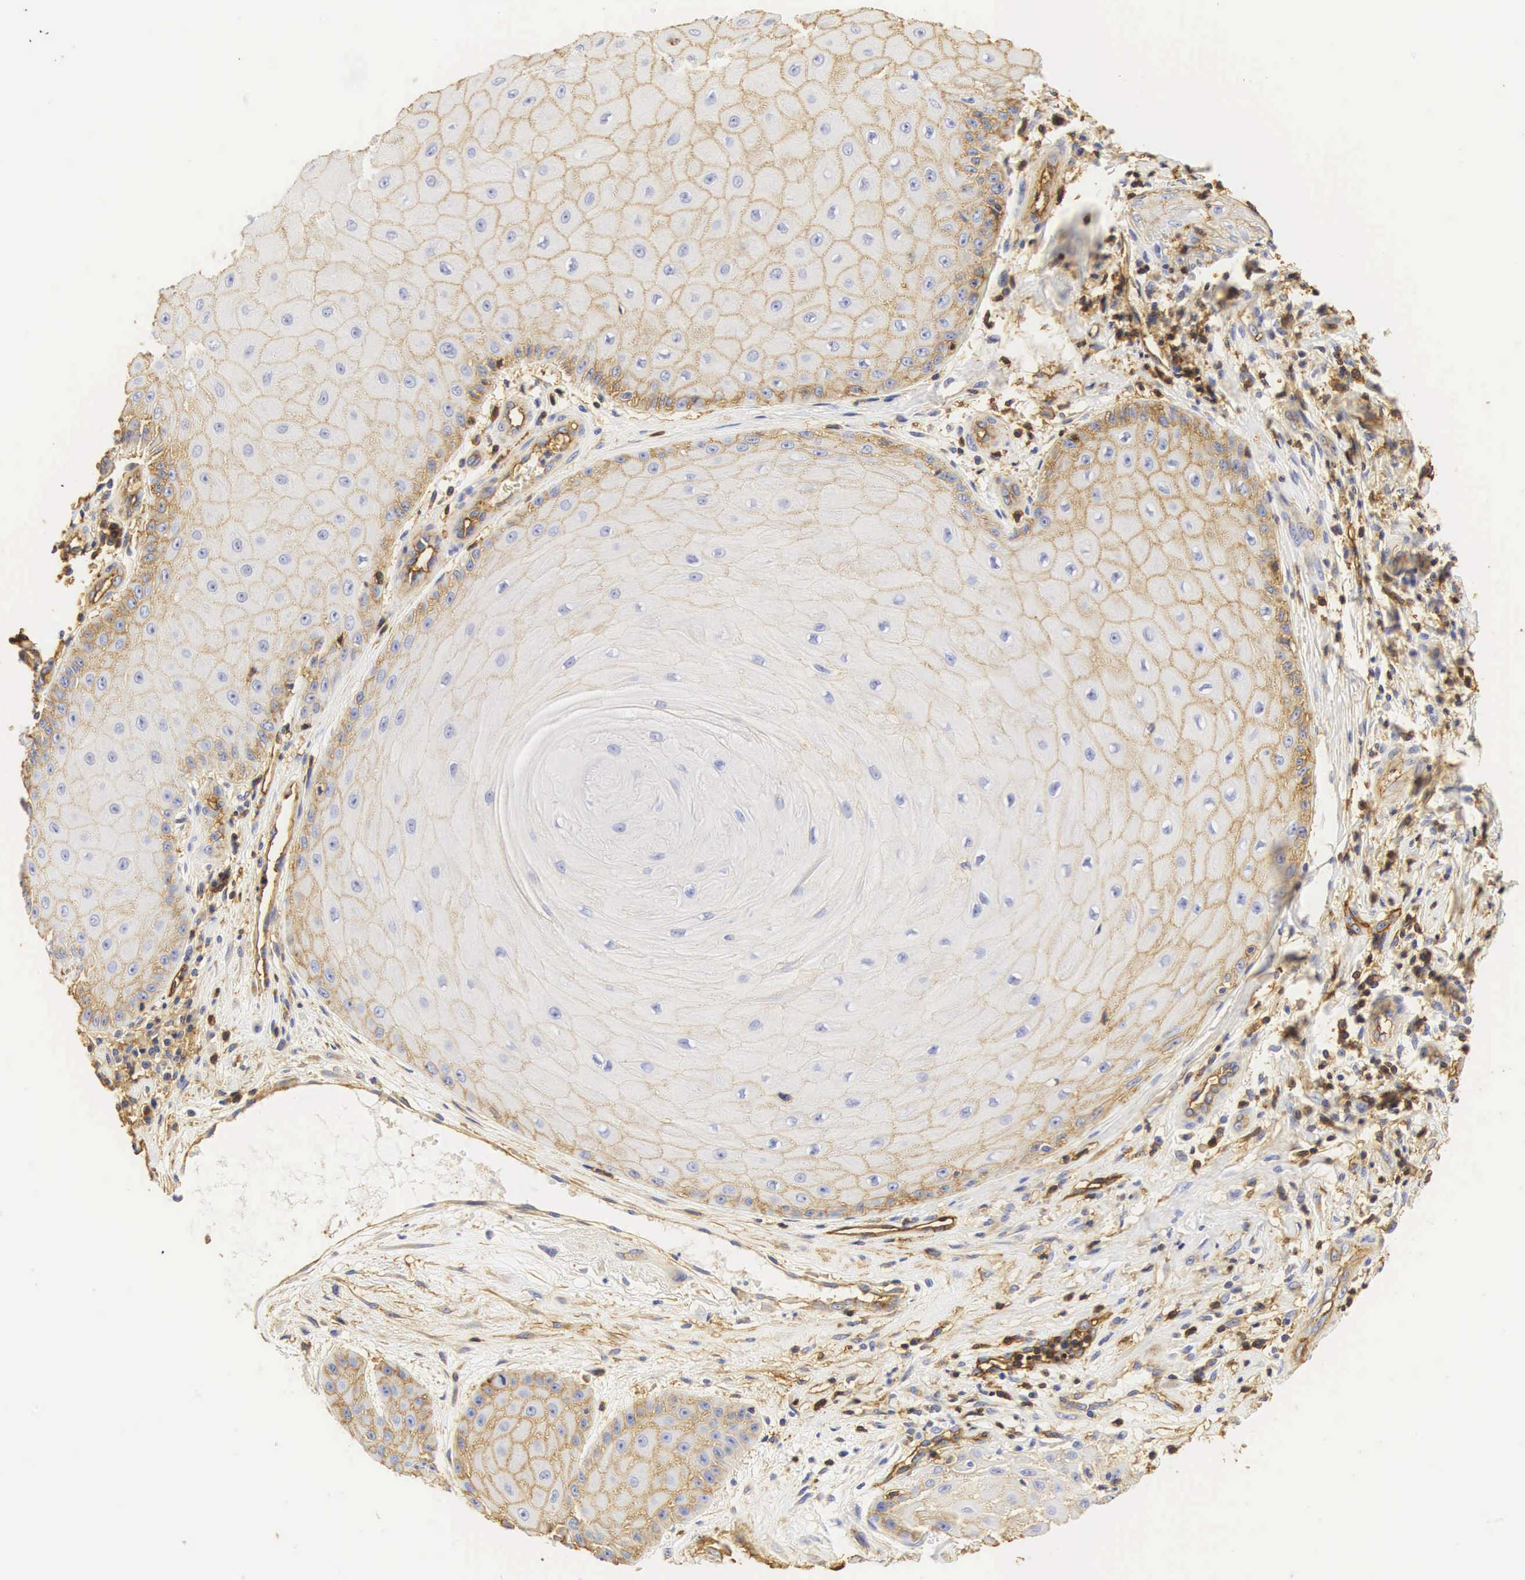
{"staining": {"intensity": "moderate", "quantity": "25%-75%", "location": "cytoplasmic/membranous"}, "tissue": "skin cancer", "cell_type": "Tumor cells", "image_type": "cancer", "snomed": [{"axis": "morphology", "description": "Squamous cell carcinoma, NOS"}, {"axis": "topography", "description": "Skin"}], "caption": "Protein staining of skin cancer tissue reveals moderate cytoplasmic/membranous expression in about 25%-75% of tumor cells.", "gene": "CD99", "patient": {"sex": "male", "age": 57}}